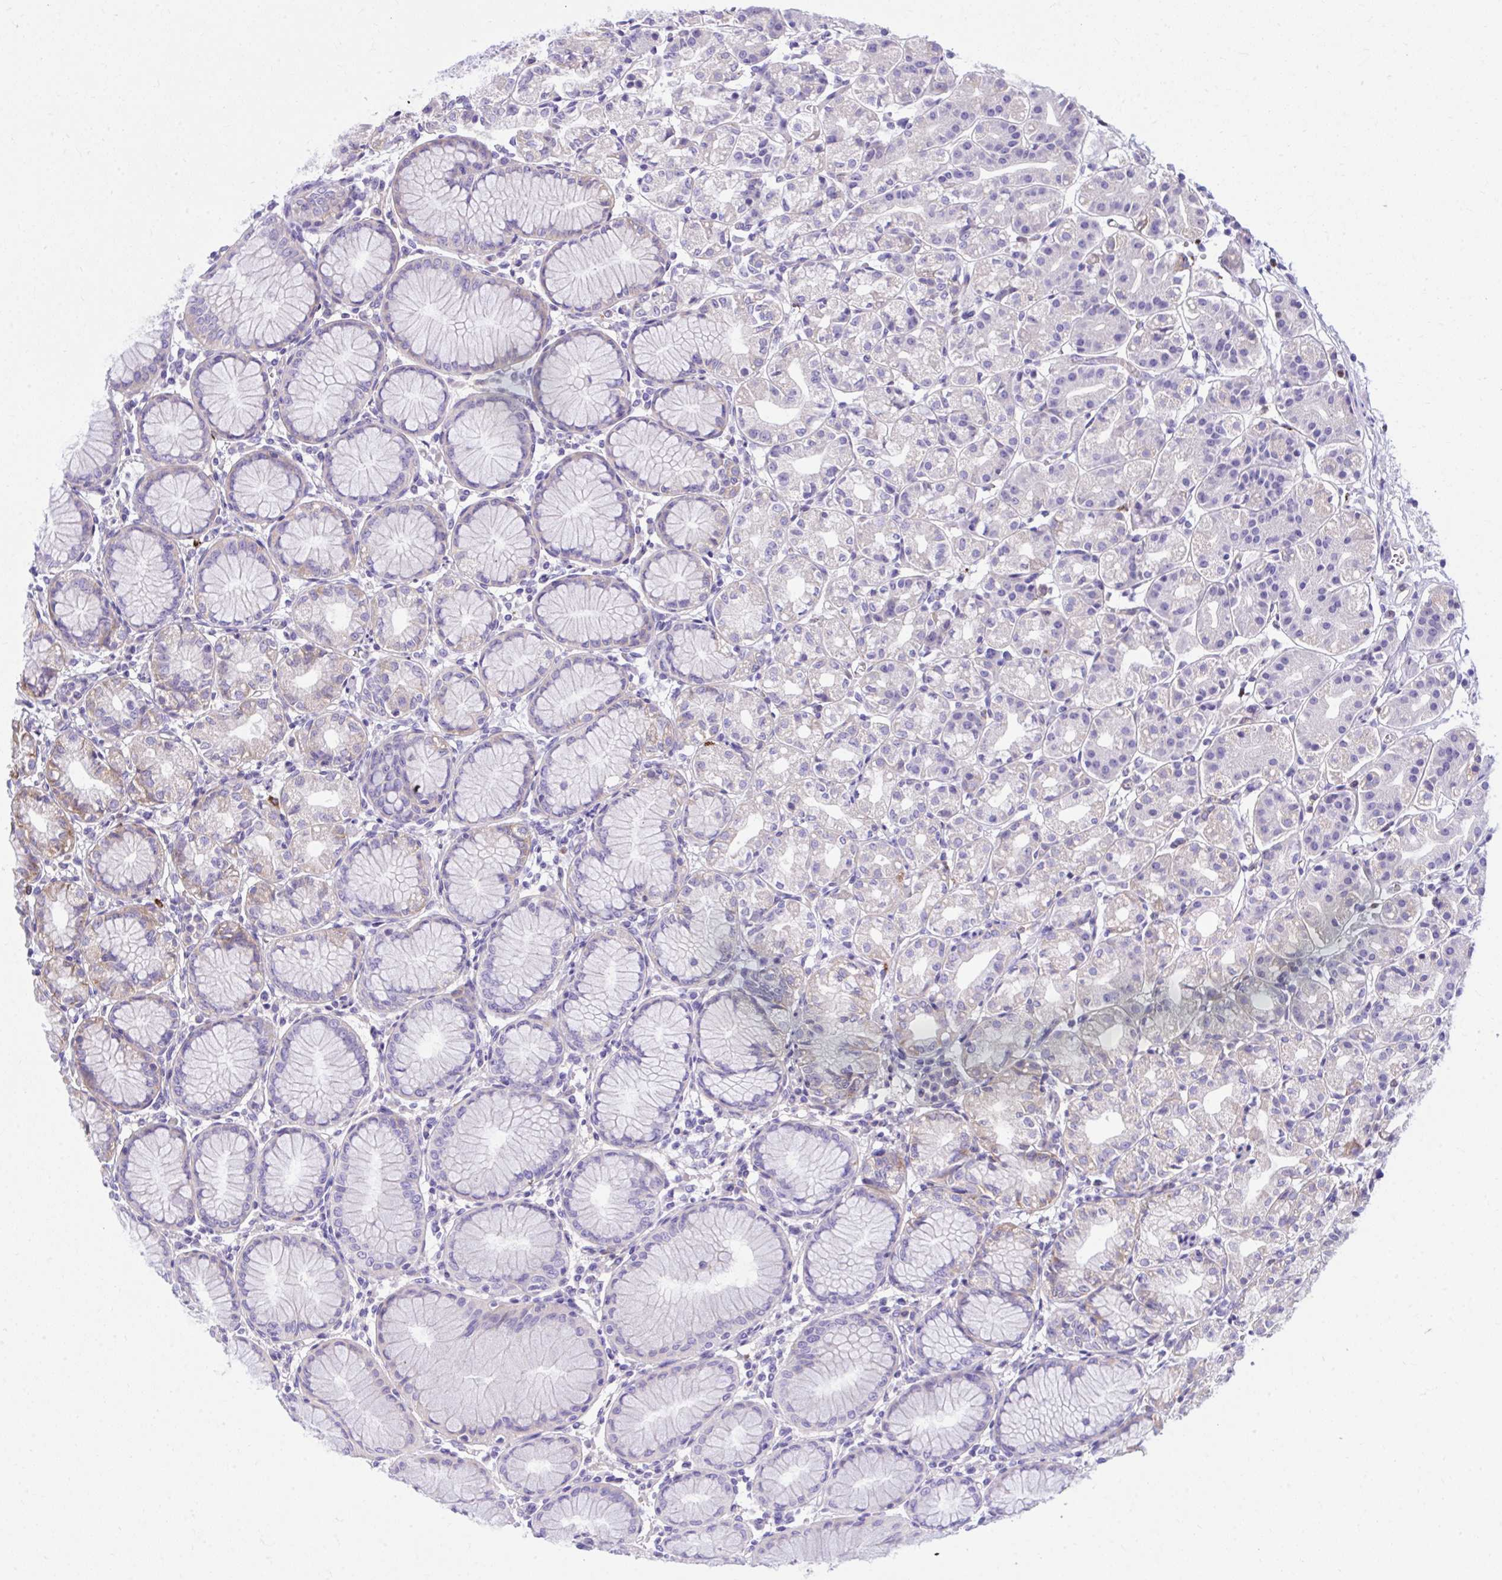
{"staining": {"intensity": "weak", "quantity": "<25%", "location": "cytoplasmic/membranous"}, "tissue": "stomach", "cell_type": "Glandular cells", "image_type": "normal", "snomed": [{"axis": "morphology", "description": "Normal tissue, NOS"}, {"axis": "topography", "description": "Stomach"}], "caption": "Immunohistochemistry image of benign human stomach stained for a protein (brown), which displays no staining in glandular cells. The staining was performed using DAB (3,3'-diaminobenzidine) to visualize the protein expression in brown, while the nuclei were stained in blue with hematoxylin (Magnification: 20x).", "gene": "HRG", "patient": {"sex": "female", "age": 57}}